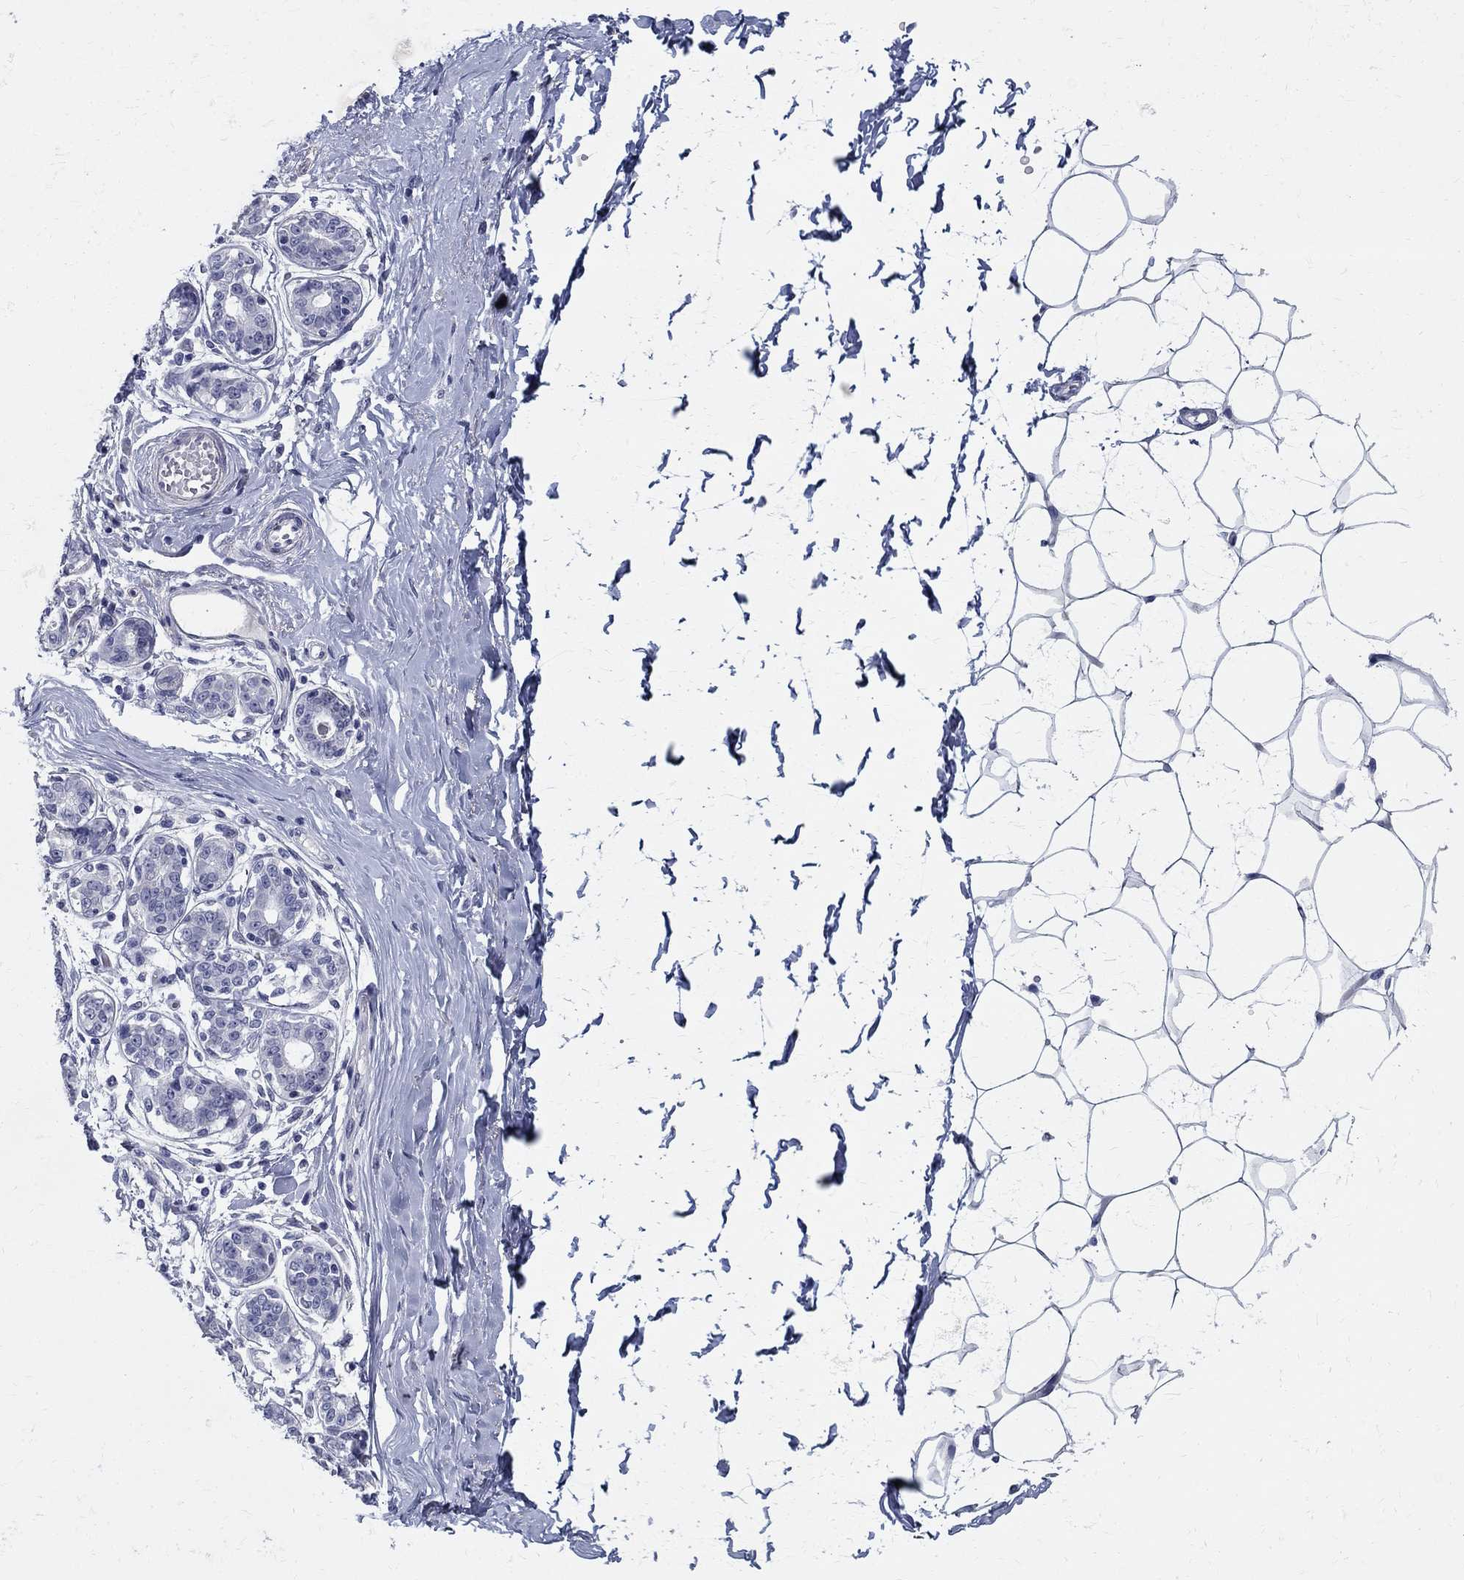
{"staining": {"intensity": "negative", "quantity": "none", "location": "none"}, "tissue": "breast", "cell_type": "Adipocytes", "image_type": "normal", "snomed": [{"axis": "morphology", "description": "Normal tissue, NOS"}, {"axis": "topography", "description": "Skin"}, {"axis": "topography", "description": "Breast"}], "caption": "Human breast stained for a protein using IHC displays no staining in adipocytes.", "gene": "TGM4", "patient": {"sex": "female", "age": 43}}